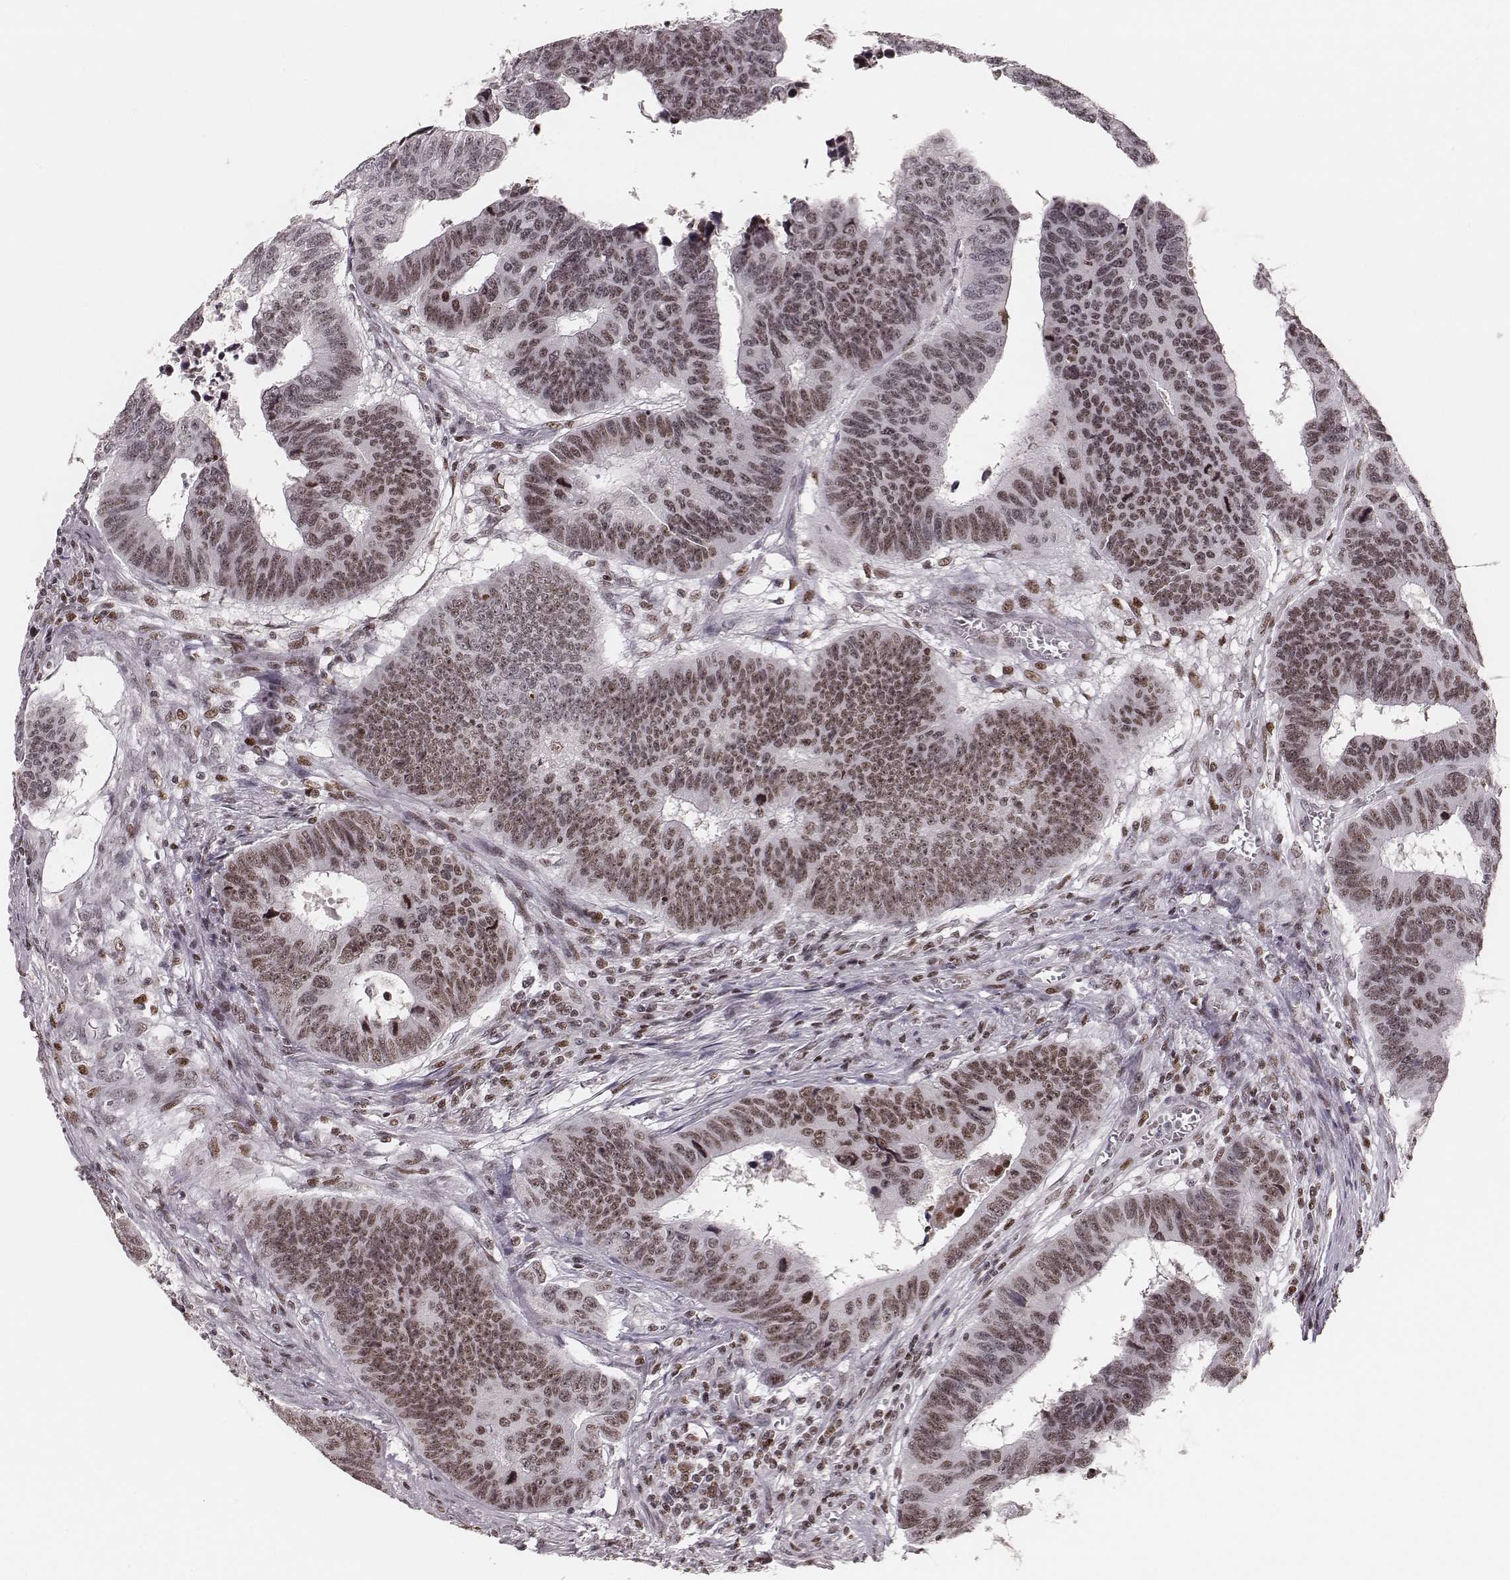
{"staining": {"intensity": "moderate", "quantity": ">75%", "location": "nuclear"}, "tissue": "colorectal cancer", "cell_type": "Tumor cells", "image_type": "cancer", "snomed": [{"axis": "morphology", "description": "Adenocarcinoma, NOS"}, {"axis": "topography", "description": "Rectum"}], "caption": "Immunohistochemistry (IHC) (DAB) staining of human colorectal adenocarcinoma shows moderate nuclear protein positivity in about >75% of tumor cells.", "gene": "PARP1", "patient": {"sex": "female", "age": 85}}